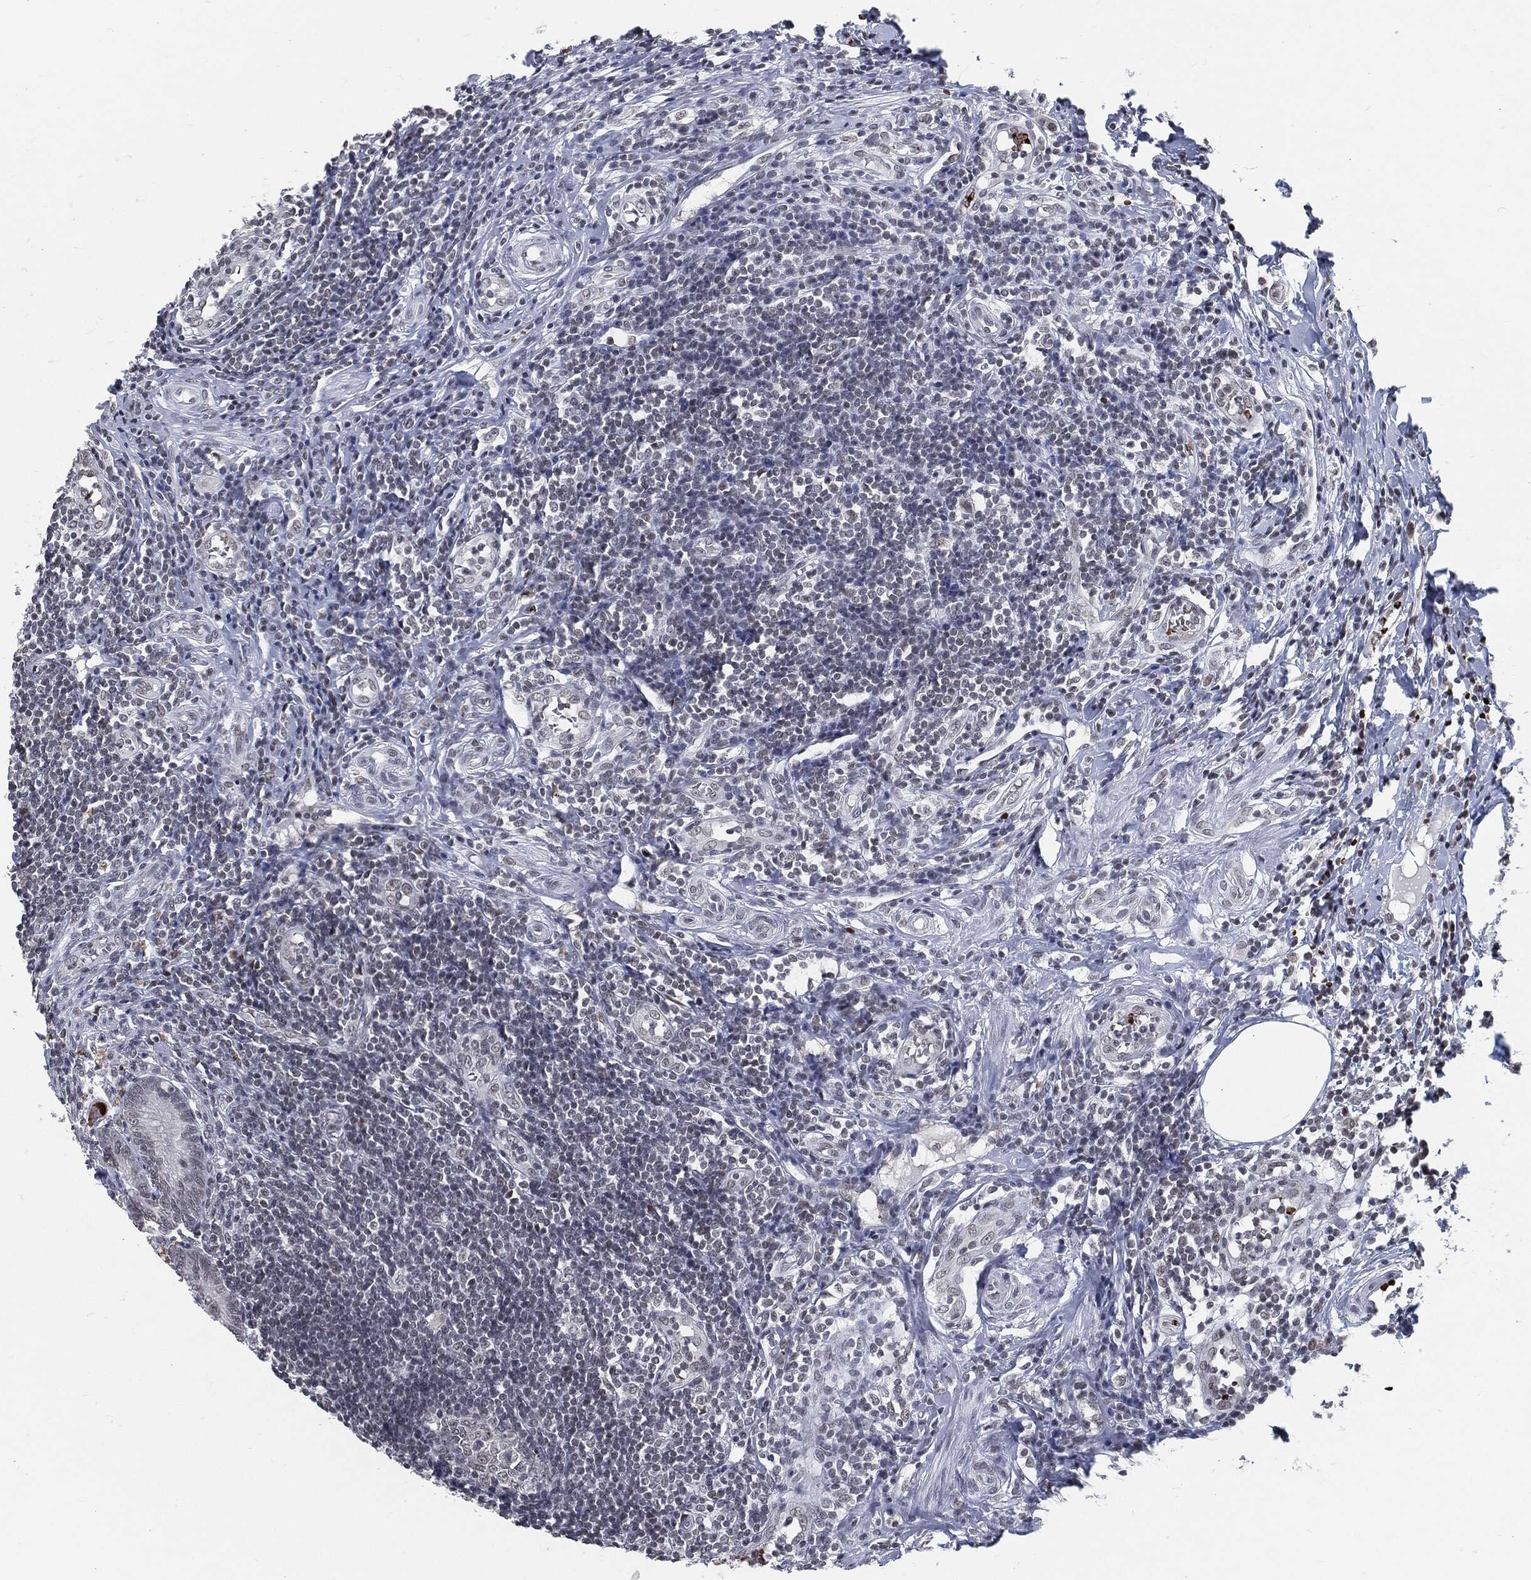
{"staining": {"intensity": "moderate", "quantity": "<25%", "location": "nuclear"}, "tissue": "appendix", "cell_type": "Glandular cells", "image_type": "normal", "snomed": [{"axis": "morphology", "description": "Normal tissue, NOS"}, {"axis": "morphology", "description": "Inflammation, NOS"}, {"axis": "topography", "description": "Appendix"}], "caption": "Protein staining of unremarkable appendix exhibits moderate nuclear positivity in approximately <25% of glandular cells. The protein is shown in brown color, while the nuclei are stained blue.", "gene": "ANXA1", "patient": {"sex": "male", "age": 16}}